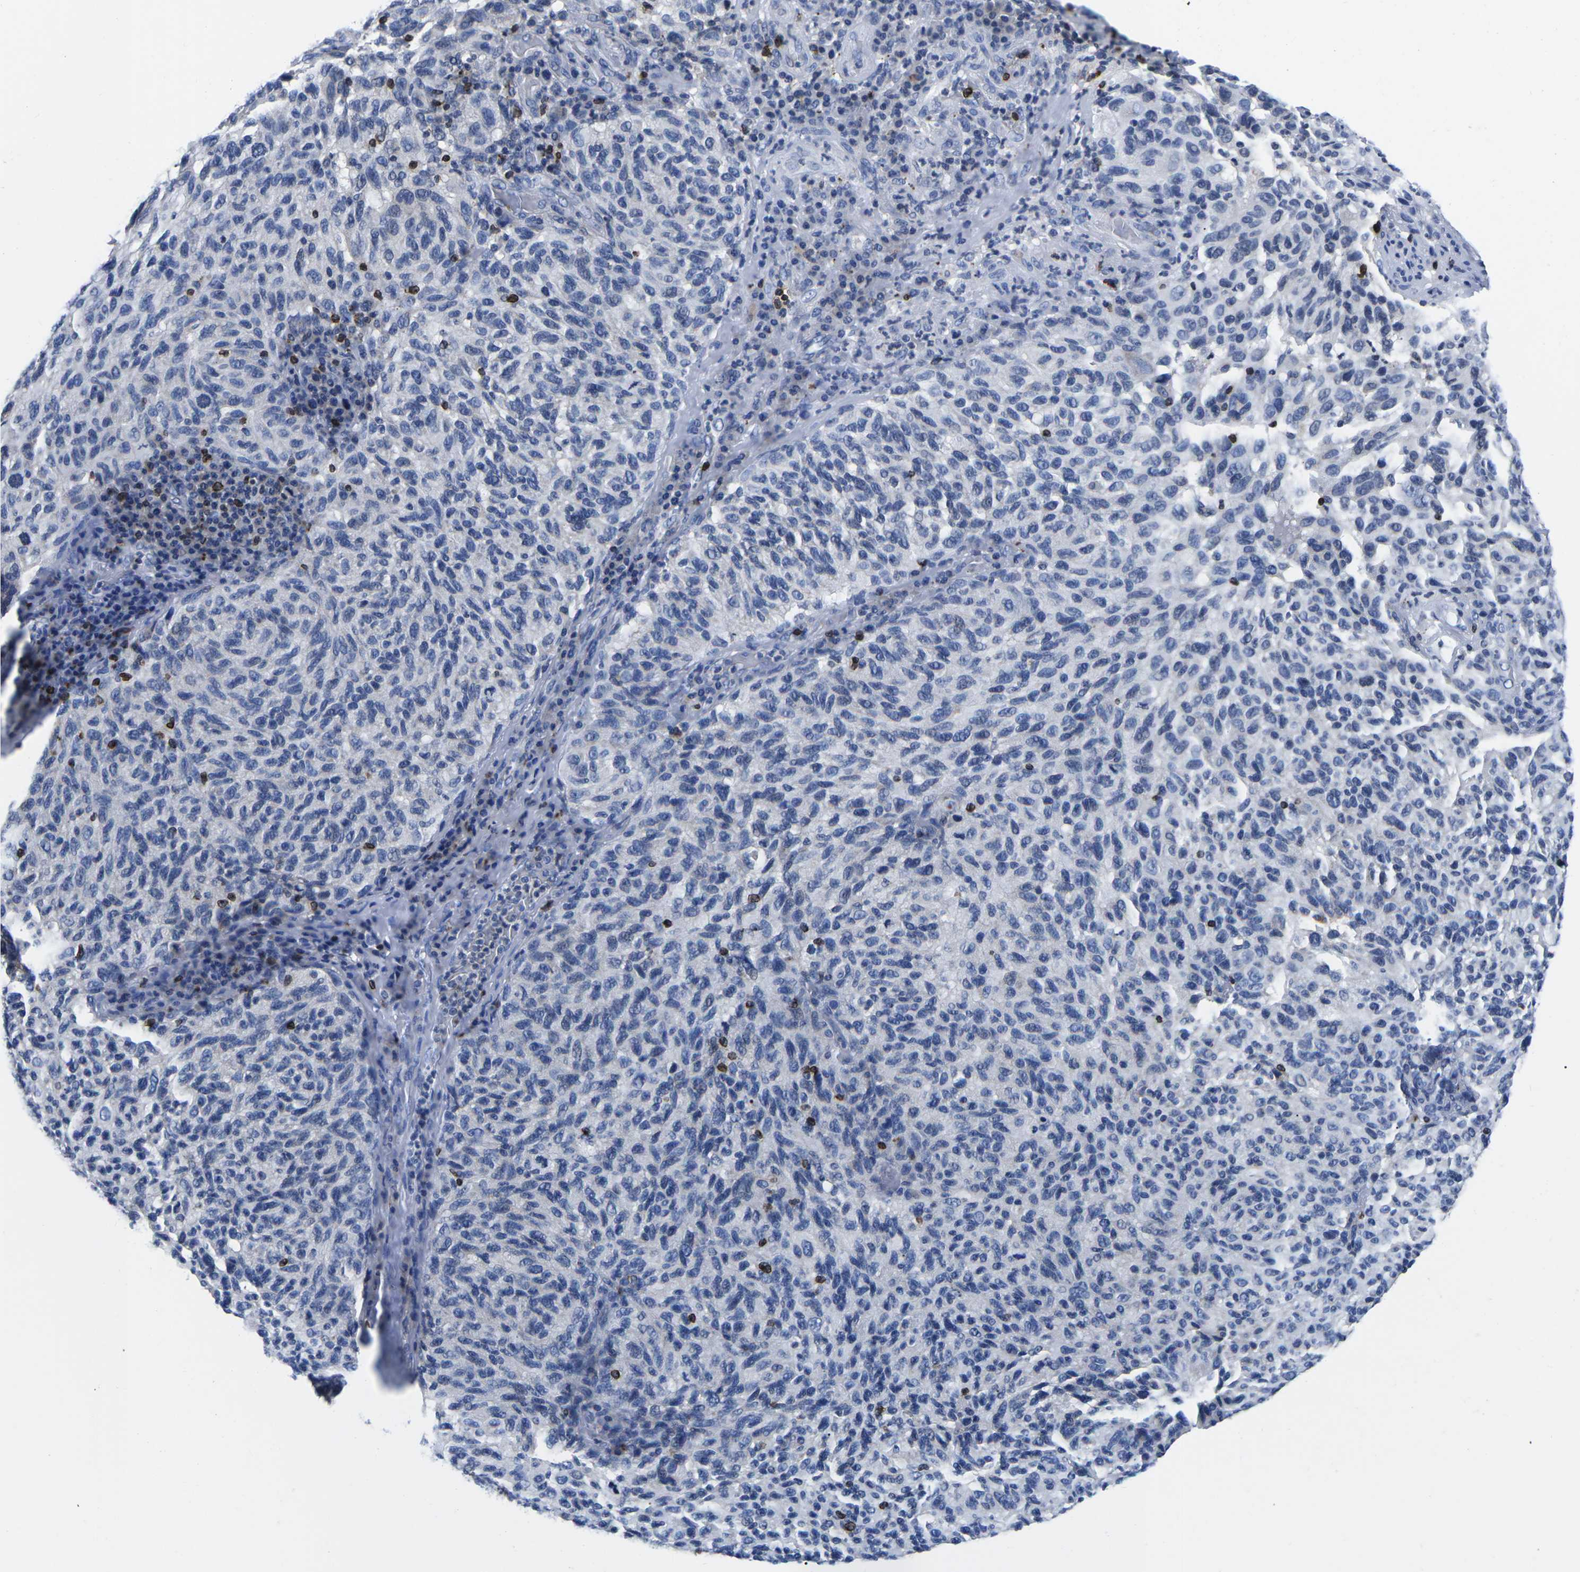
{"staining": {"intensity": "negative", "quantity": "none", "location": "none"}, "tissue": "melanoma", "cell_type": "Tumor cells", "image_type": "cancer", "snomed": [{"axis": "morphology", "description": "Malignant melanoma, NOS"}, {"axis": "topography", "description": "Skin"}], "caption": "Image shows no protein expression in tumor cells of malignant melanoma tissue. (DAB (3,3'-diaminobenzidine) immunohistochemistry (IHC), high magnification).", "gene": "CTSW", "patient": {"sex": "female", "age": 73}}